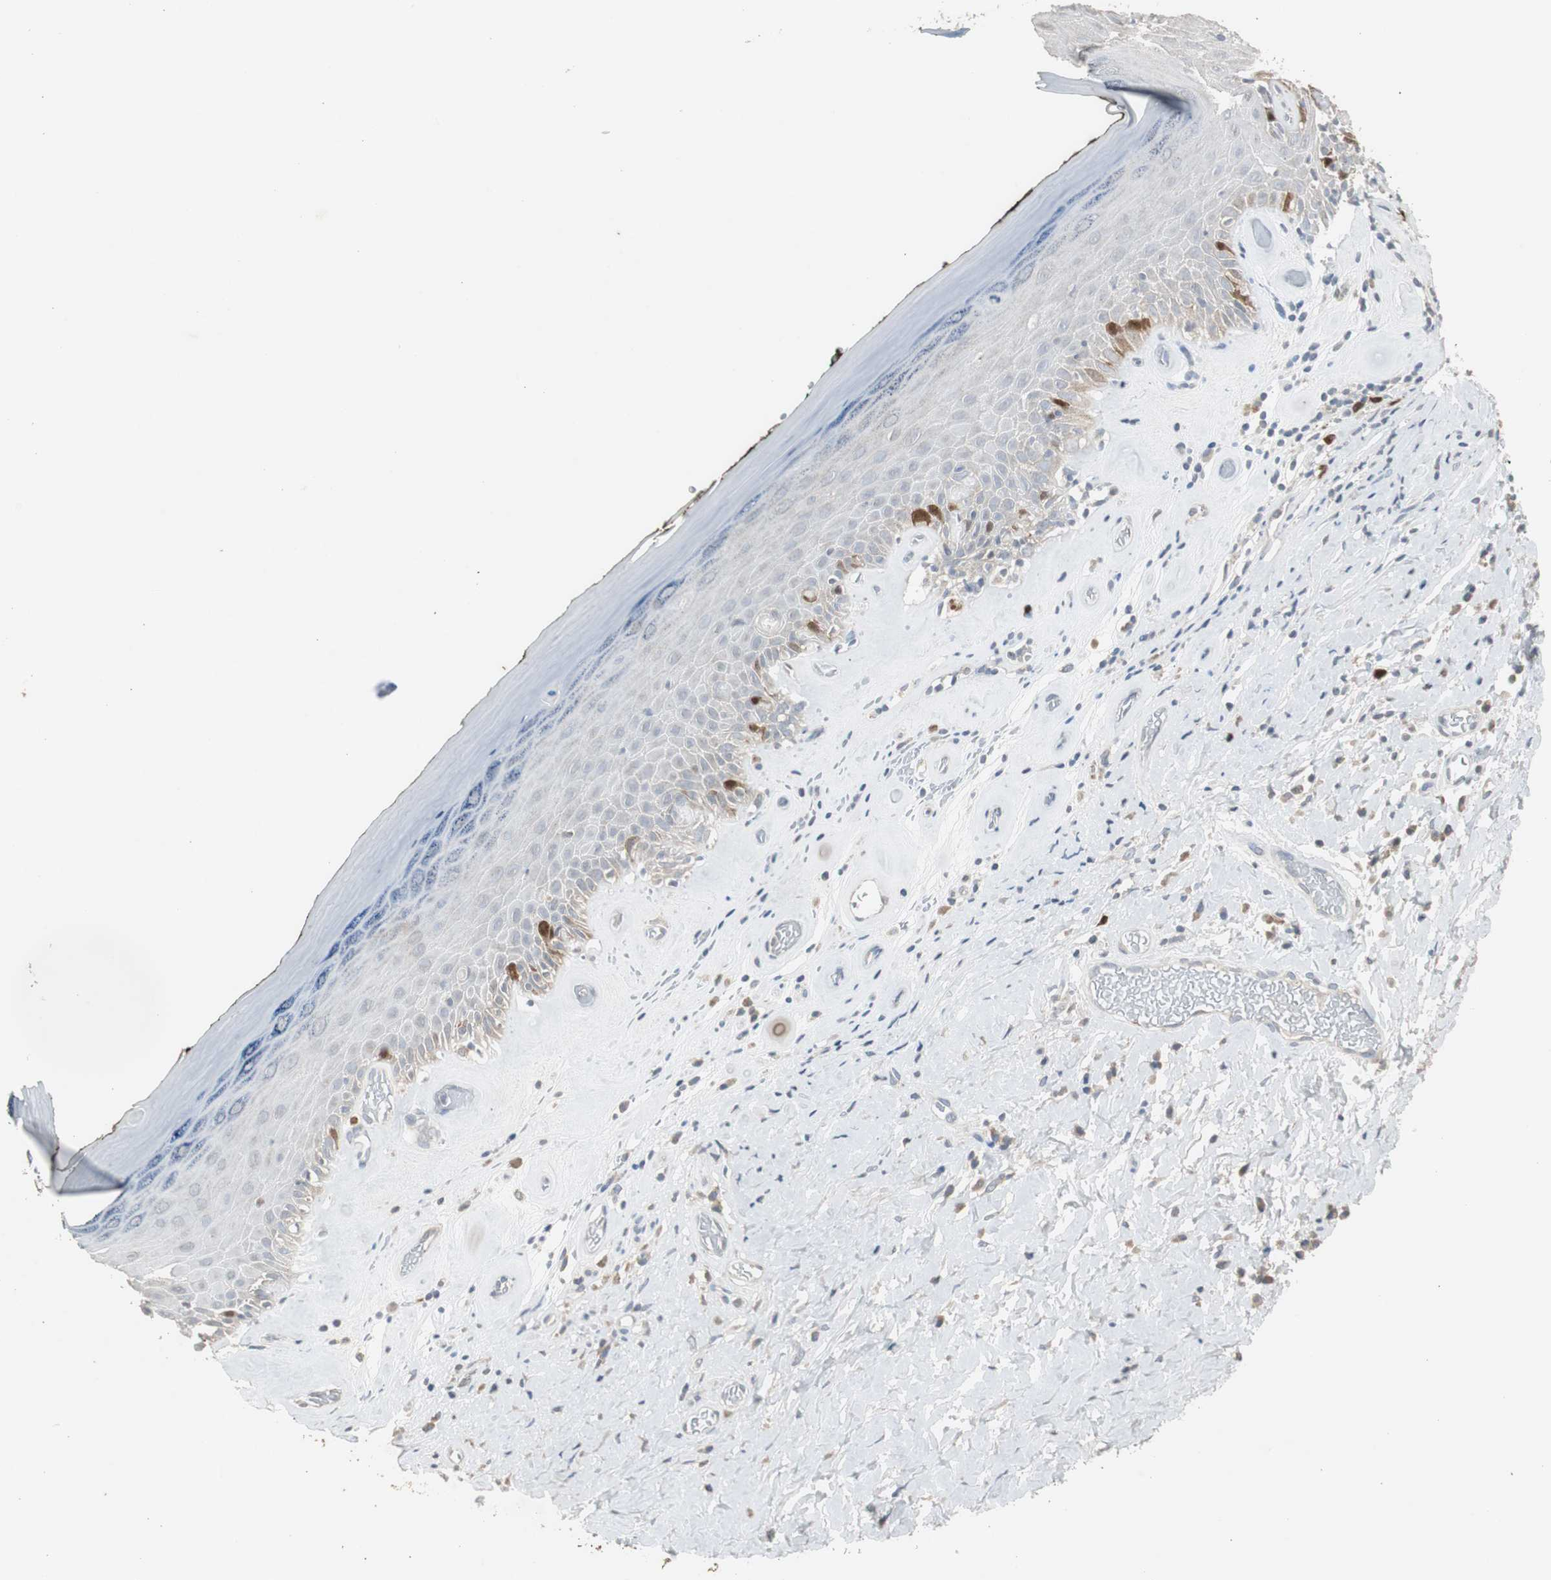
{"staining": {"intensity": "strong", "quantity": "<25%", "location": "nuclear"}, "tissue": "skin", "cell_type": "Epidermal cells", "image_type": "normal", "snomed": [{"axis": "morphology", "description": "Normal tissue, NOS"}, {"axis": "morphology", "description": "Inflammation, NOS"}, {"axis": "topography", "description": "Vulva"}], "caption": "This histopathology image reveals IHC staining of benign skin, with medium strong nuclear positivity in approximately <25% of epidermal cells.", "gene": "TK1", "patient": {"sex": "female", "age": 84}}